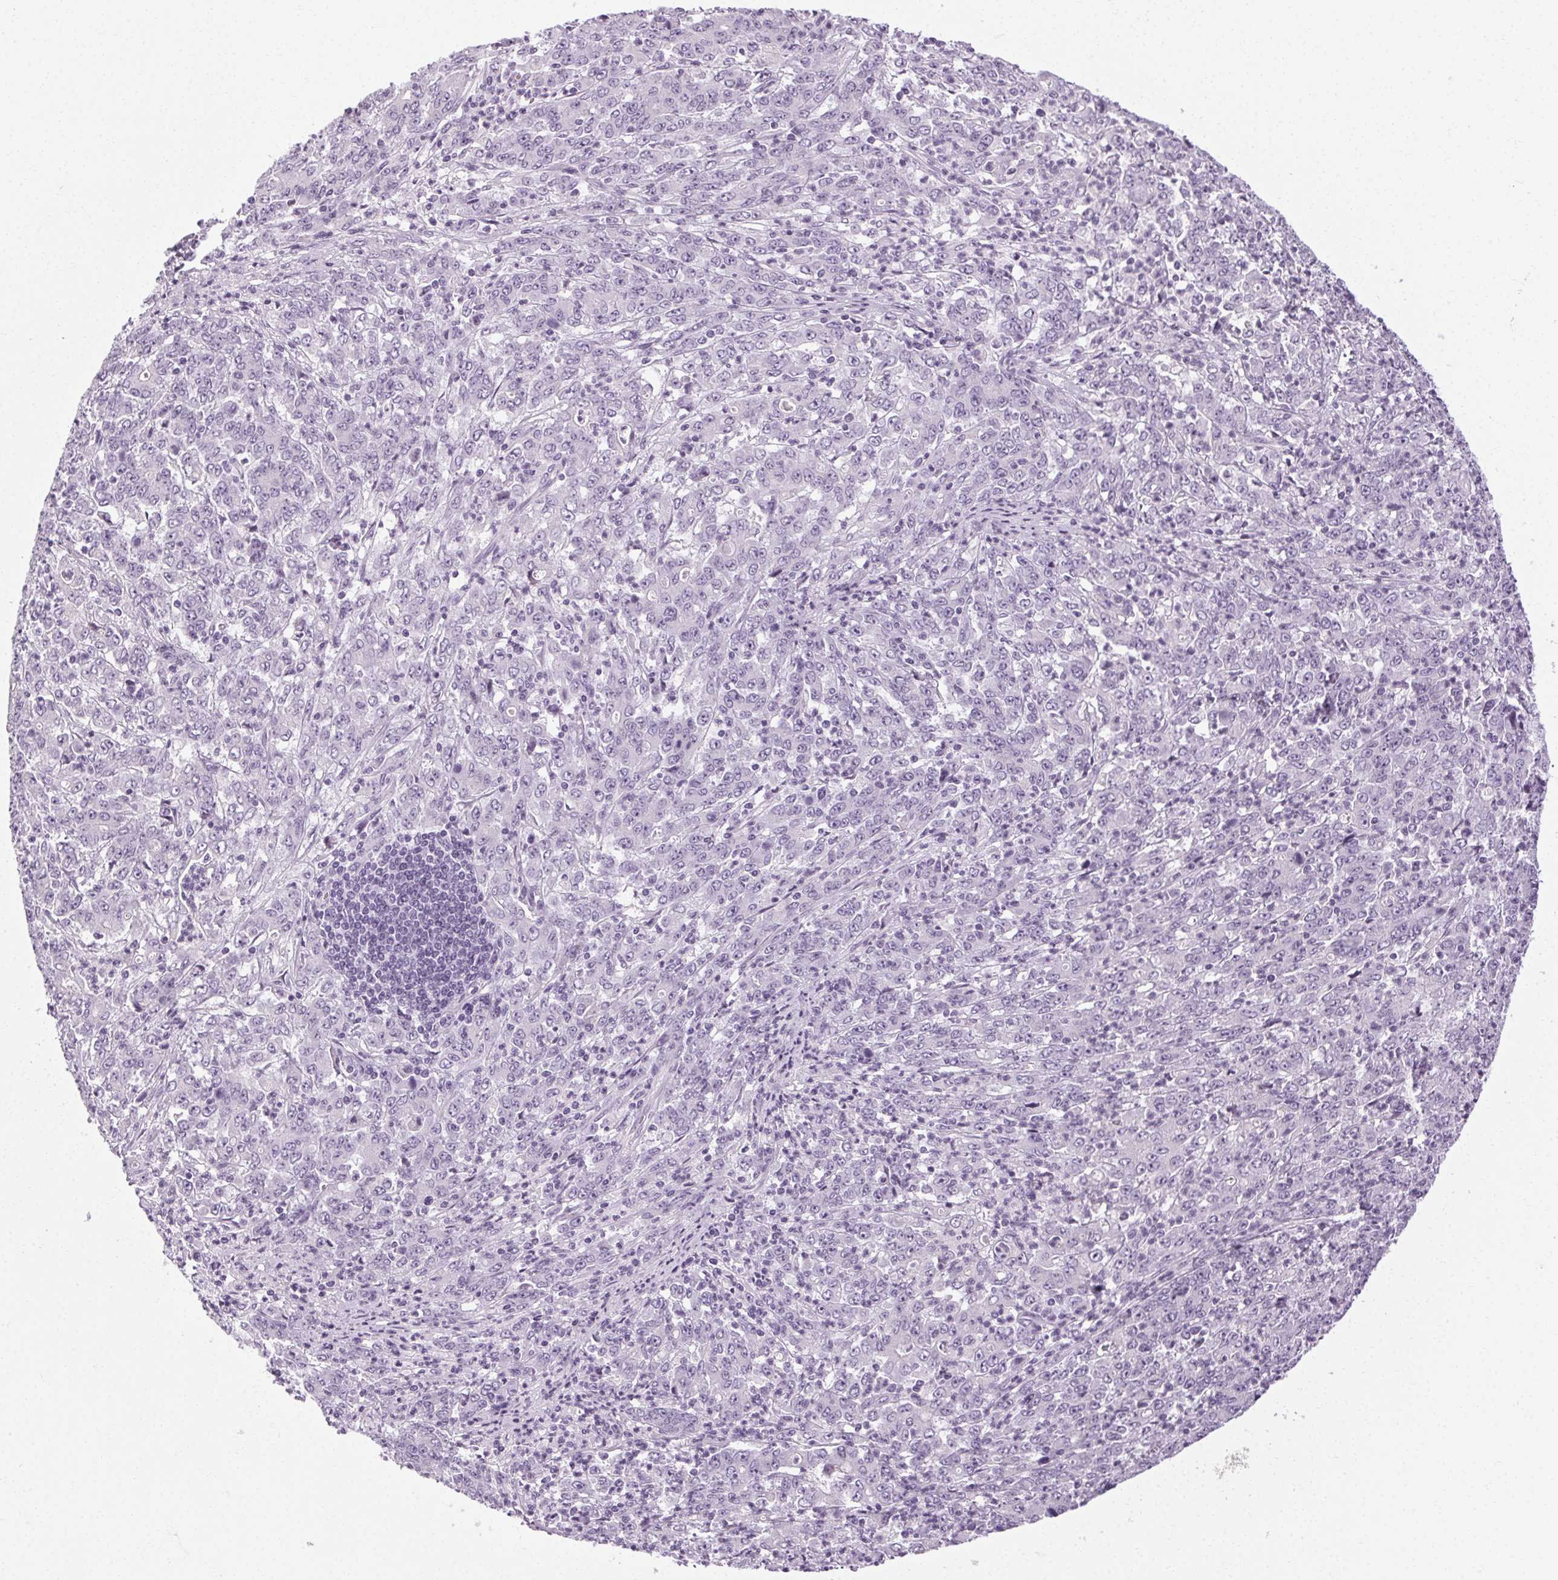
{"staining": {"intensity": "negative", "quantity": "none", "location": "none"}, "tissue": "stomach cancer", "cell_type": "Tumor cells", "image_type": "cancer", "snomed": [{"axis": "morphology", "description": "Adenocarcinoma, NOS"}, {"axis": "topography", "description": "Stomach, lower"}], "caption": "Tumor cells show no significant protein expression in stomach adenocarcinoma.", "gene": "POMC", "patient": {"sex": "female", "age": 71}}